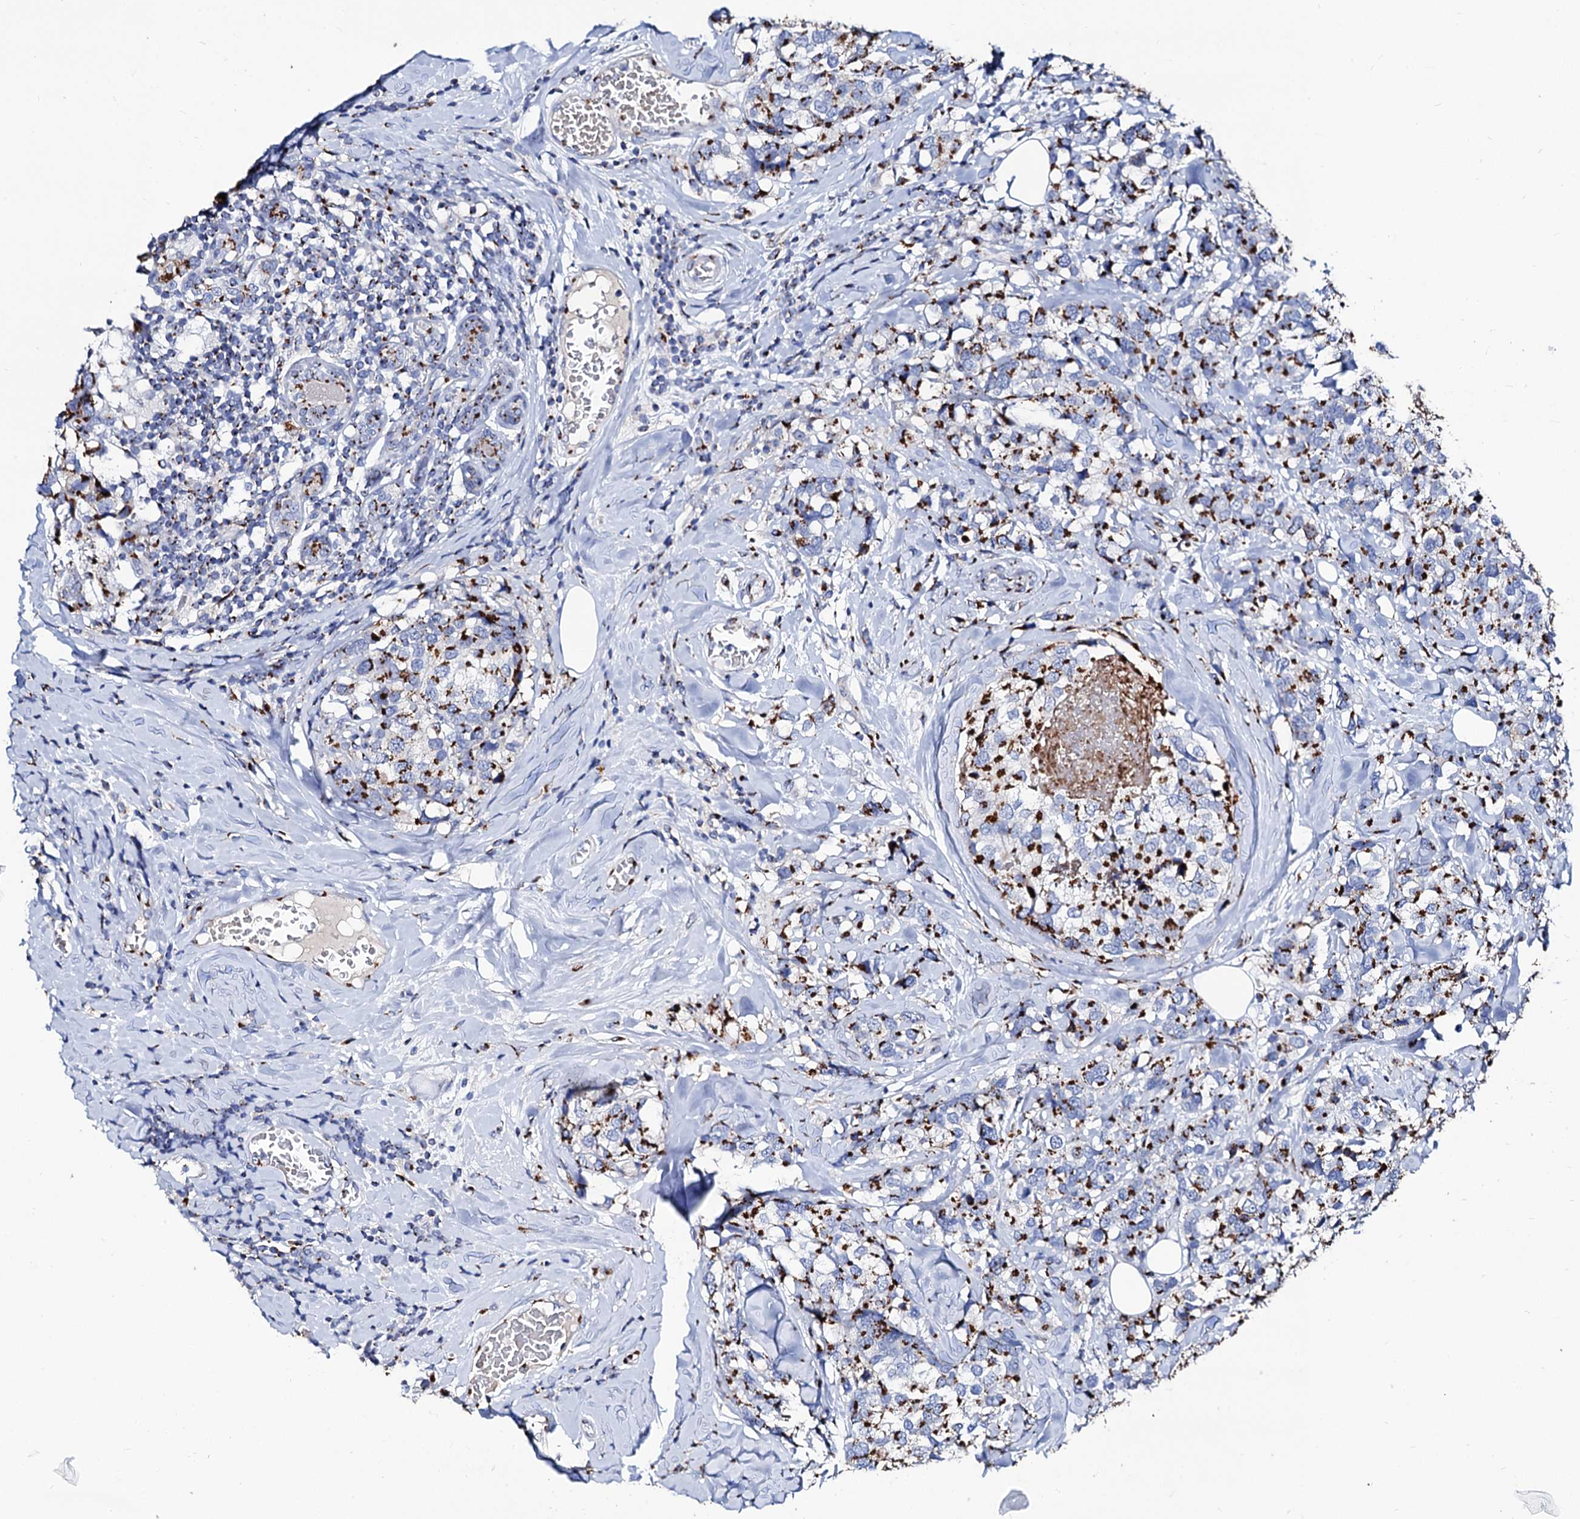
{"staining": {"intensity": "strong", "quantity": ">75%", "location": "cytoplasmic/membranous"}, "tissue": "breast cancer", "cell_type": "Tumor cells", "image_type": "cancer", "snomed": [{"axis": "morphology", "description": "Lobular carcinoma"}, {"axis": "topography", "description": "Breast"}], "caption": "Immunohistochemistry histopathology image of breast lobular carcinoma stained for a protein (brown), which shows high levels of strong cytoplasmic/membranous staining in about >75% of tumor cells.", "gene": "TM9SF3", "patient": {"sex": "female", "age": 59}}